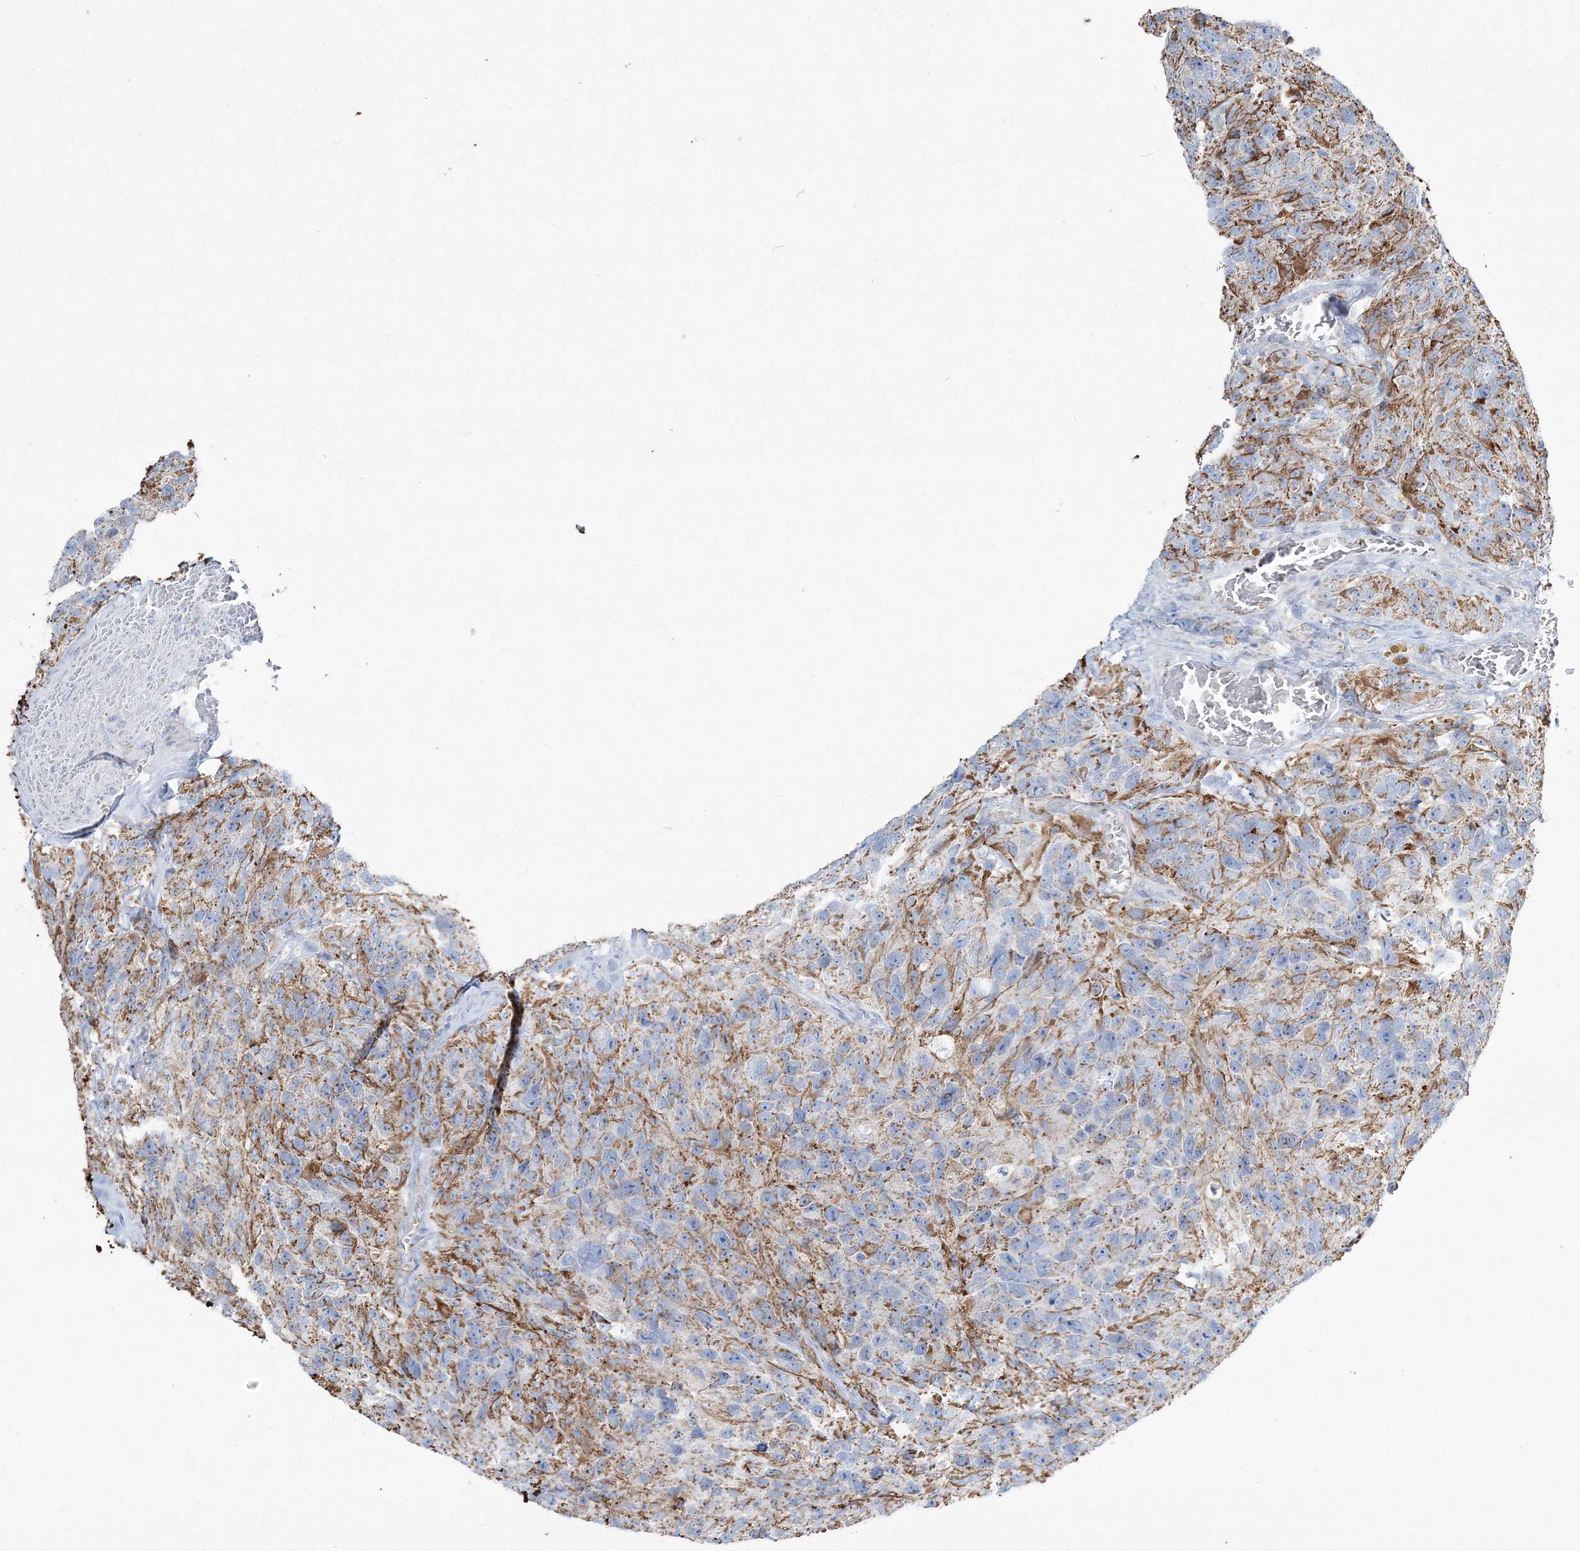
{"staining": {"intensity": "negative", "quantity": "none", "location": "none"}, "tissue": "glioma", "cell_type": "Tumor cells", "image_type": "cancer", "snomed": [{"axis": "morphology", "description": "Glioma, malignant, High grade"}, {"axis": "topography", "description": "Brain"}], "caption": "Immunohistochemistry histopathology image of glioma stained for a protein (brown), which reveals no positivity in tumor cells. Brightfield microscopy of IHC stained with DAB (brown) and hematoxylin (blue), captured at high magnification.", "gene": "HIBCH", "patient": {"sex": "male", "age": 69}}